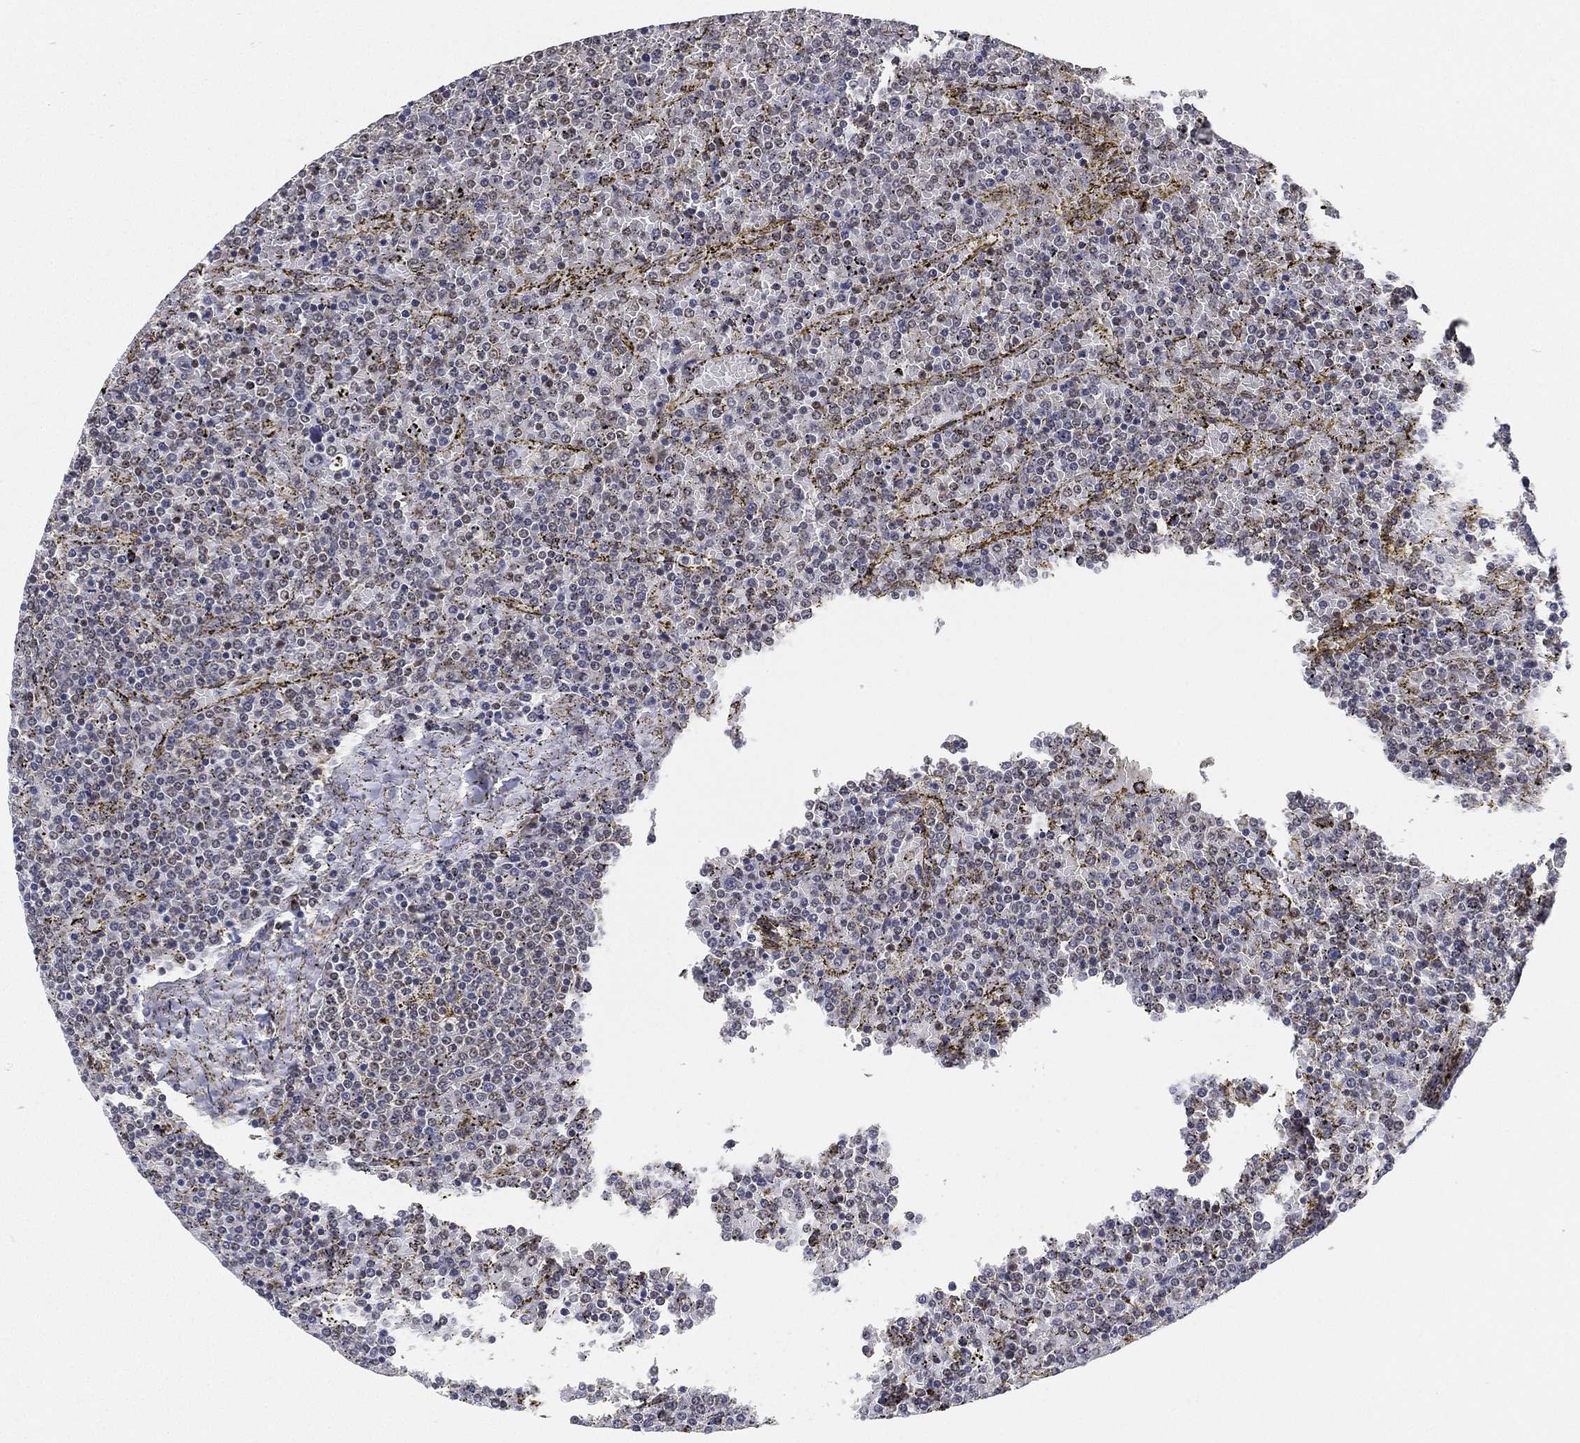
{"staining": {"intensity": "negative", "quantity": "none", "location": "none"}, "tissue": "lymphoma", "cell_type": "Tumor cells", "image_type": "cancer", "snomed": [{"axis": "morphology", "description": "Malignant lymphoma, non-Hodgkin's type, Low grade"}, {"axis": "topography", "description": "Spleen"}], "caption": "DAB (3,3'-diaminobenzidine) immunohistochemical staining of lymphoma exhibits no significant positivity in tumor cells.", "gene": "PPP1R16B", "patient": {"sex": "female", "age": 77}}